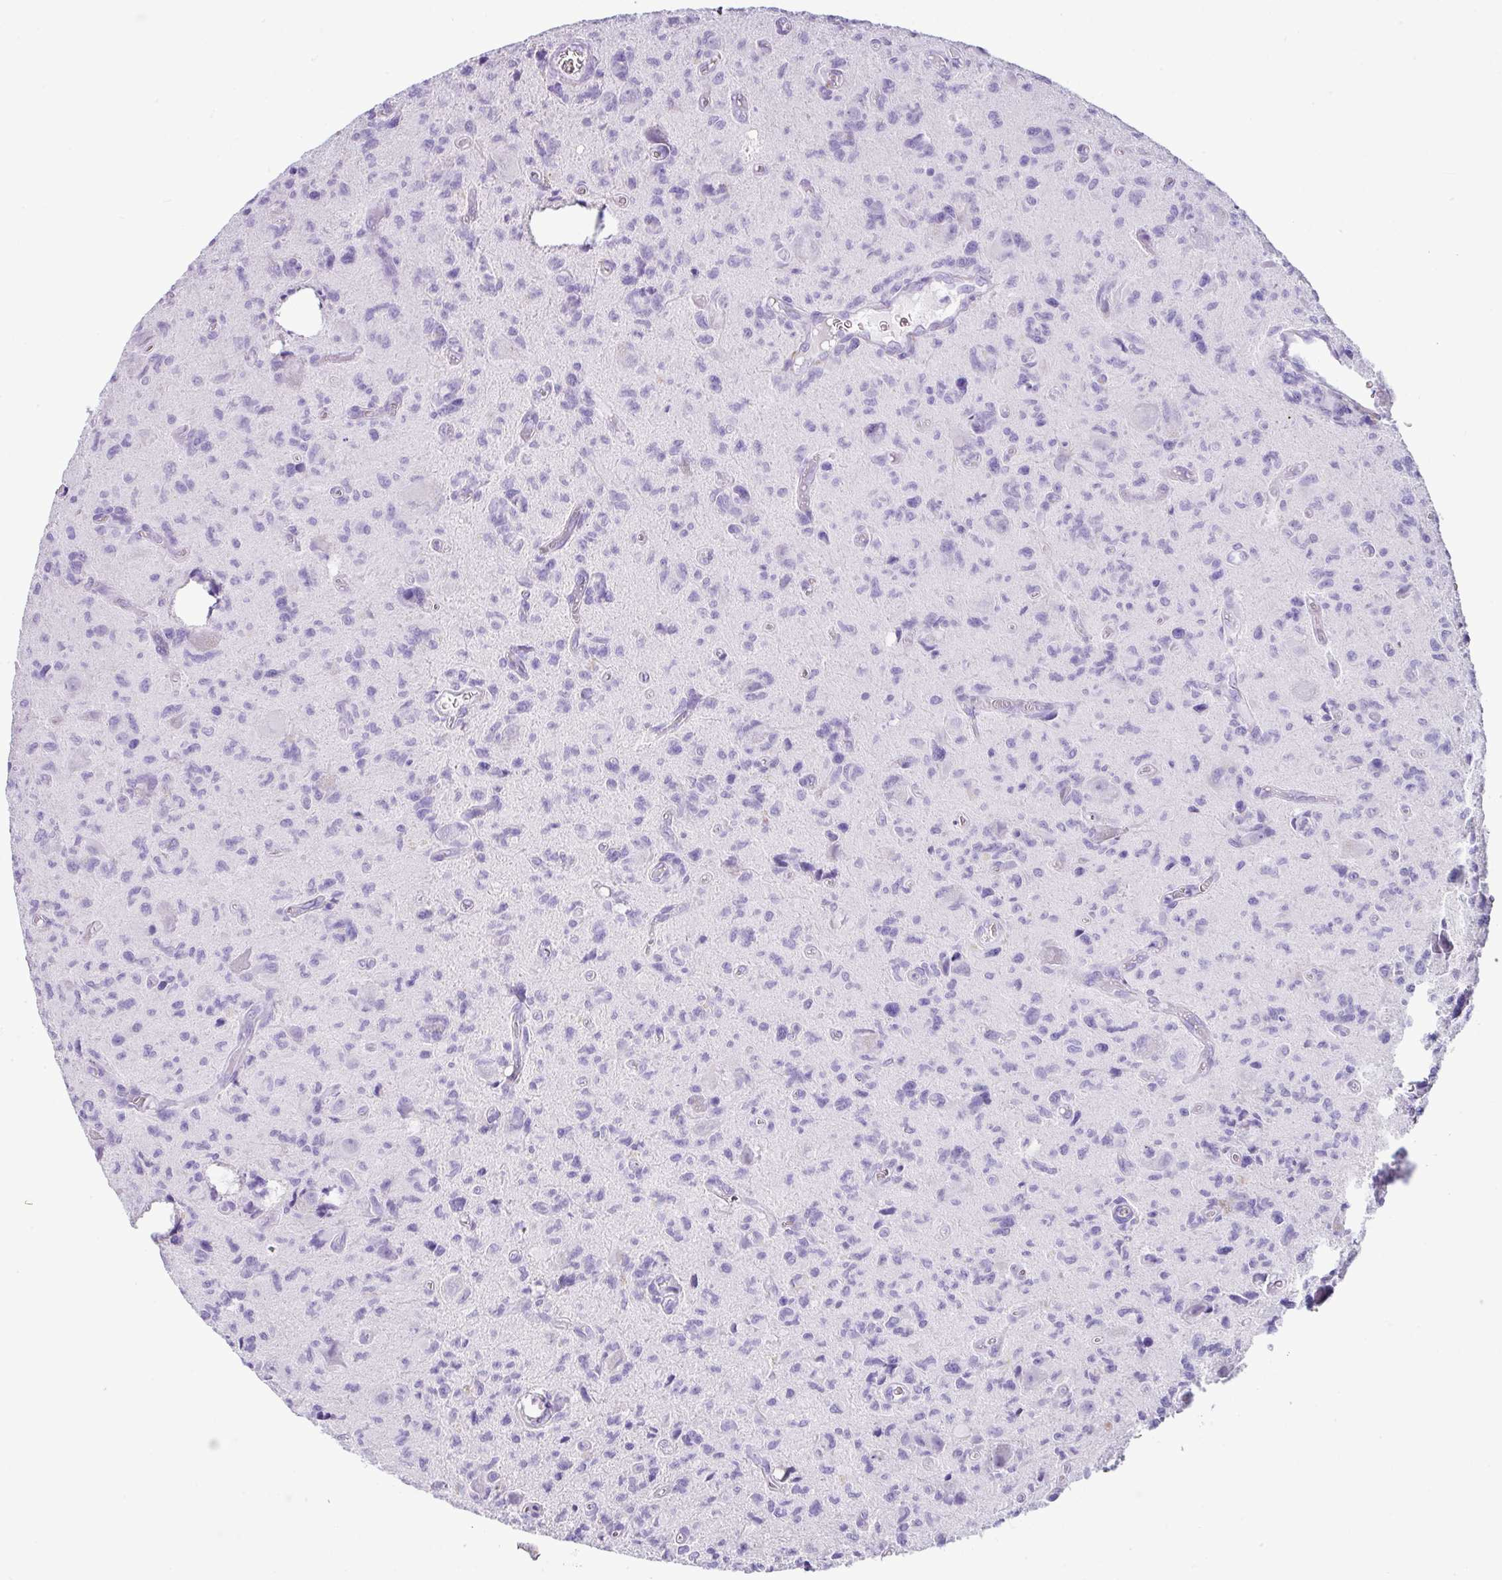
{"staining": {"intensity": "negative", "quantity": "none", "location": "none"}, "tissue": "glioma", "cell_type": "Tumor cells", "image_type": "cancer", "snomed": [{"axis": "morphology", "description": "Glioma, malignant, High grade"}, {"axis": "topography", "description": "Brain"}], "caption": "Protein analysis of malignant glioma (high-grade) shows no significant expression in tumor cells. The staining is performed using DAB brown chromogen with nuclei counter-stained in using hematoxylin.", "gene": "ZG16", "patient": {"sex": "male", "age": 76}}